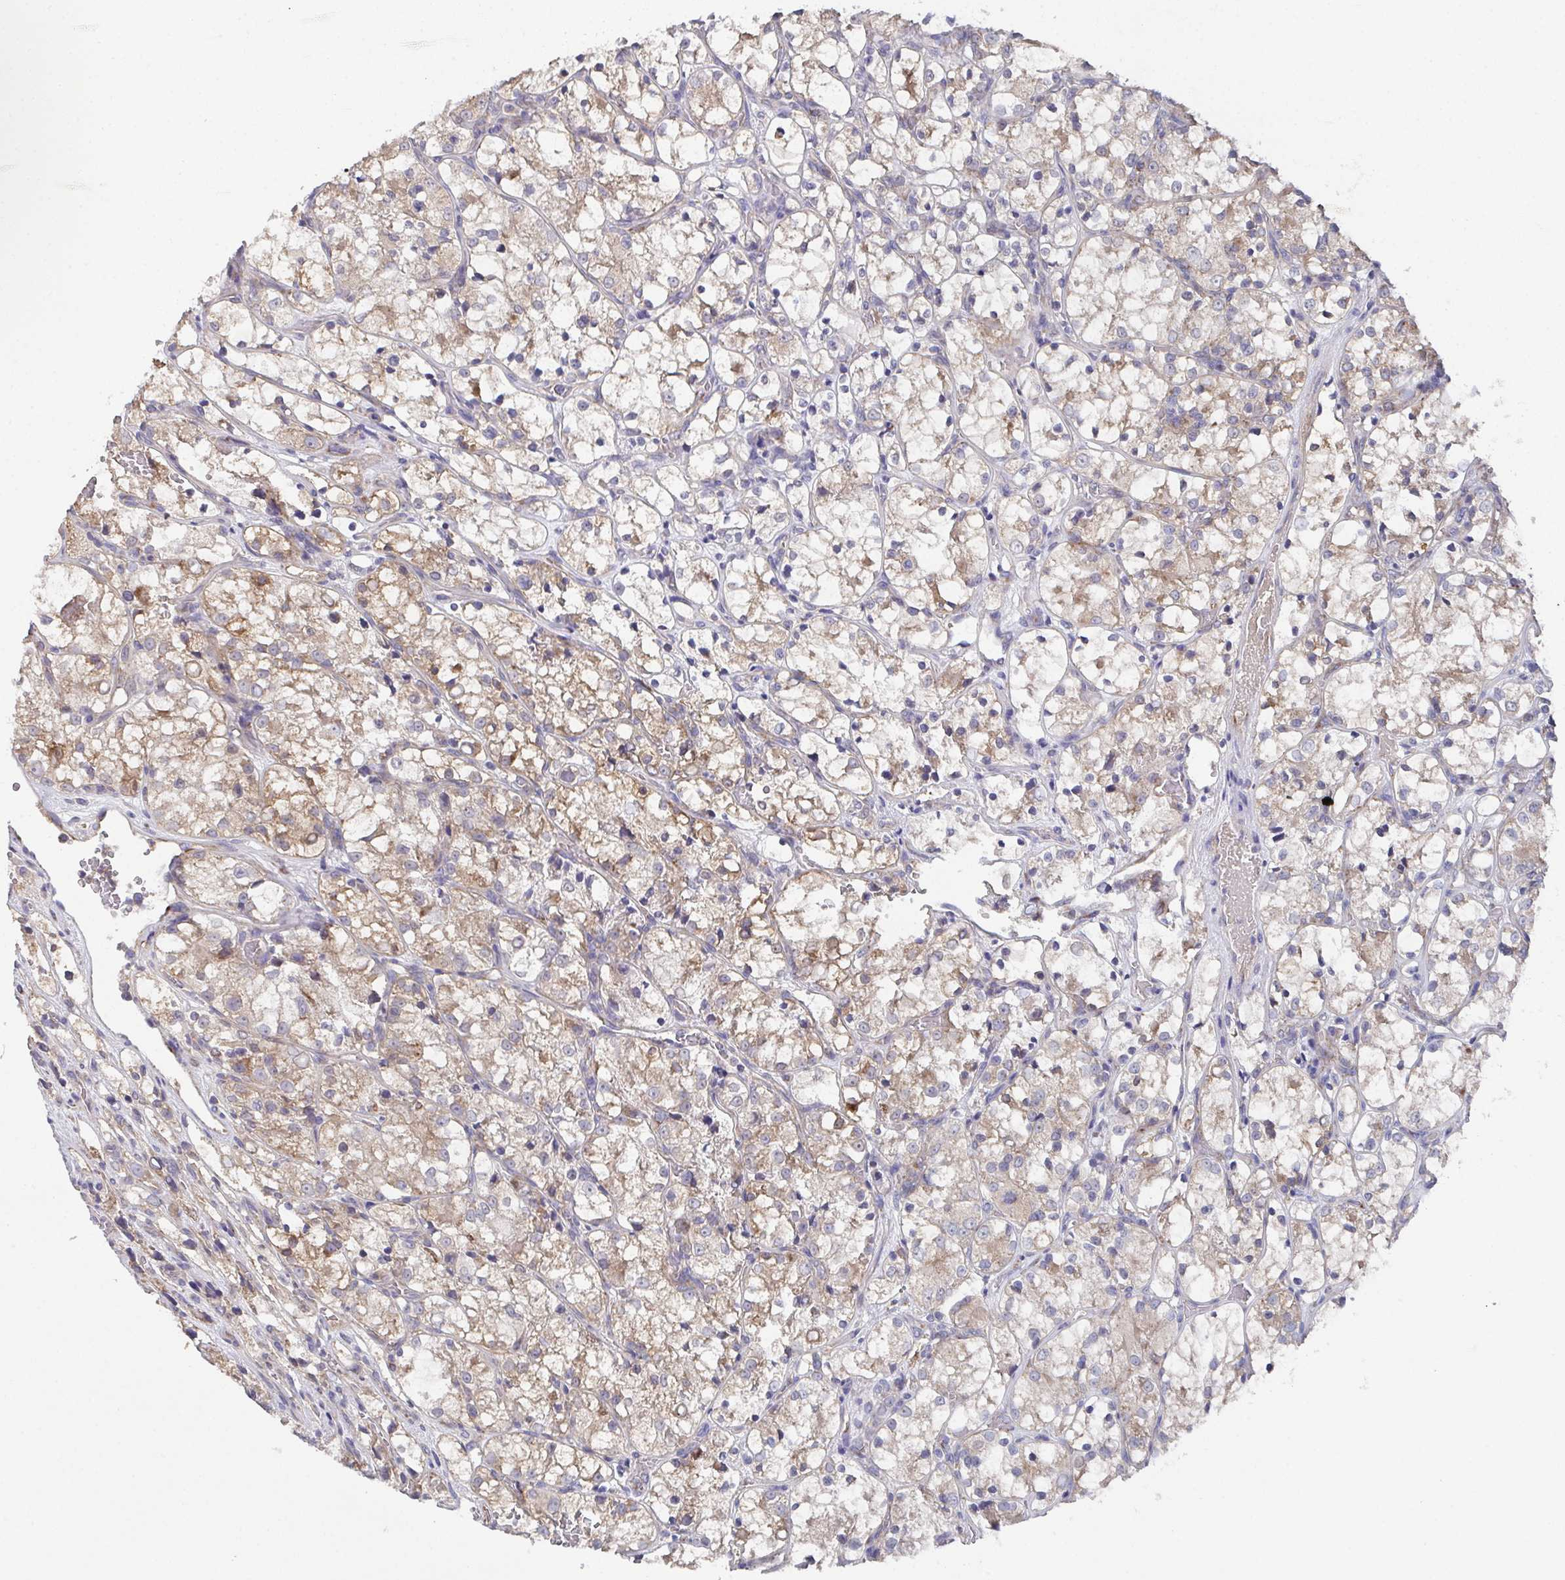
{"staining": {"intensity": "weak", "quantity": "25%-75%", "location": "cytoplasmic/membranous"}, "tissue": "renal cancer", "cell_type": "Tumor cells", "image_type": "cancer", "snomed": [{"axis": "morphology", "description": "Adenocarcinoma, NOS"}, {"axis": "topography", "description": "Kidney"}], "caption": "A high-resolution histopathology image shows immunohistochemistry staining of adenocarcinoma (renal), which displays weak cytoplasmic/membranous staining in approximately 25%-75% of tumor cells.", "gene": "MT-ND3", "patient": {"sex": "female", "age": 69}}